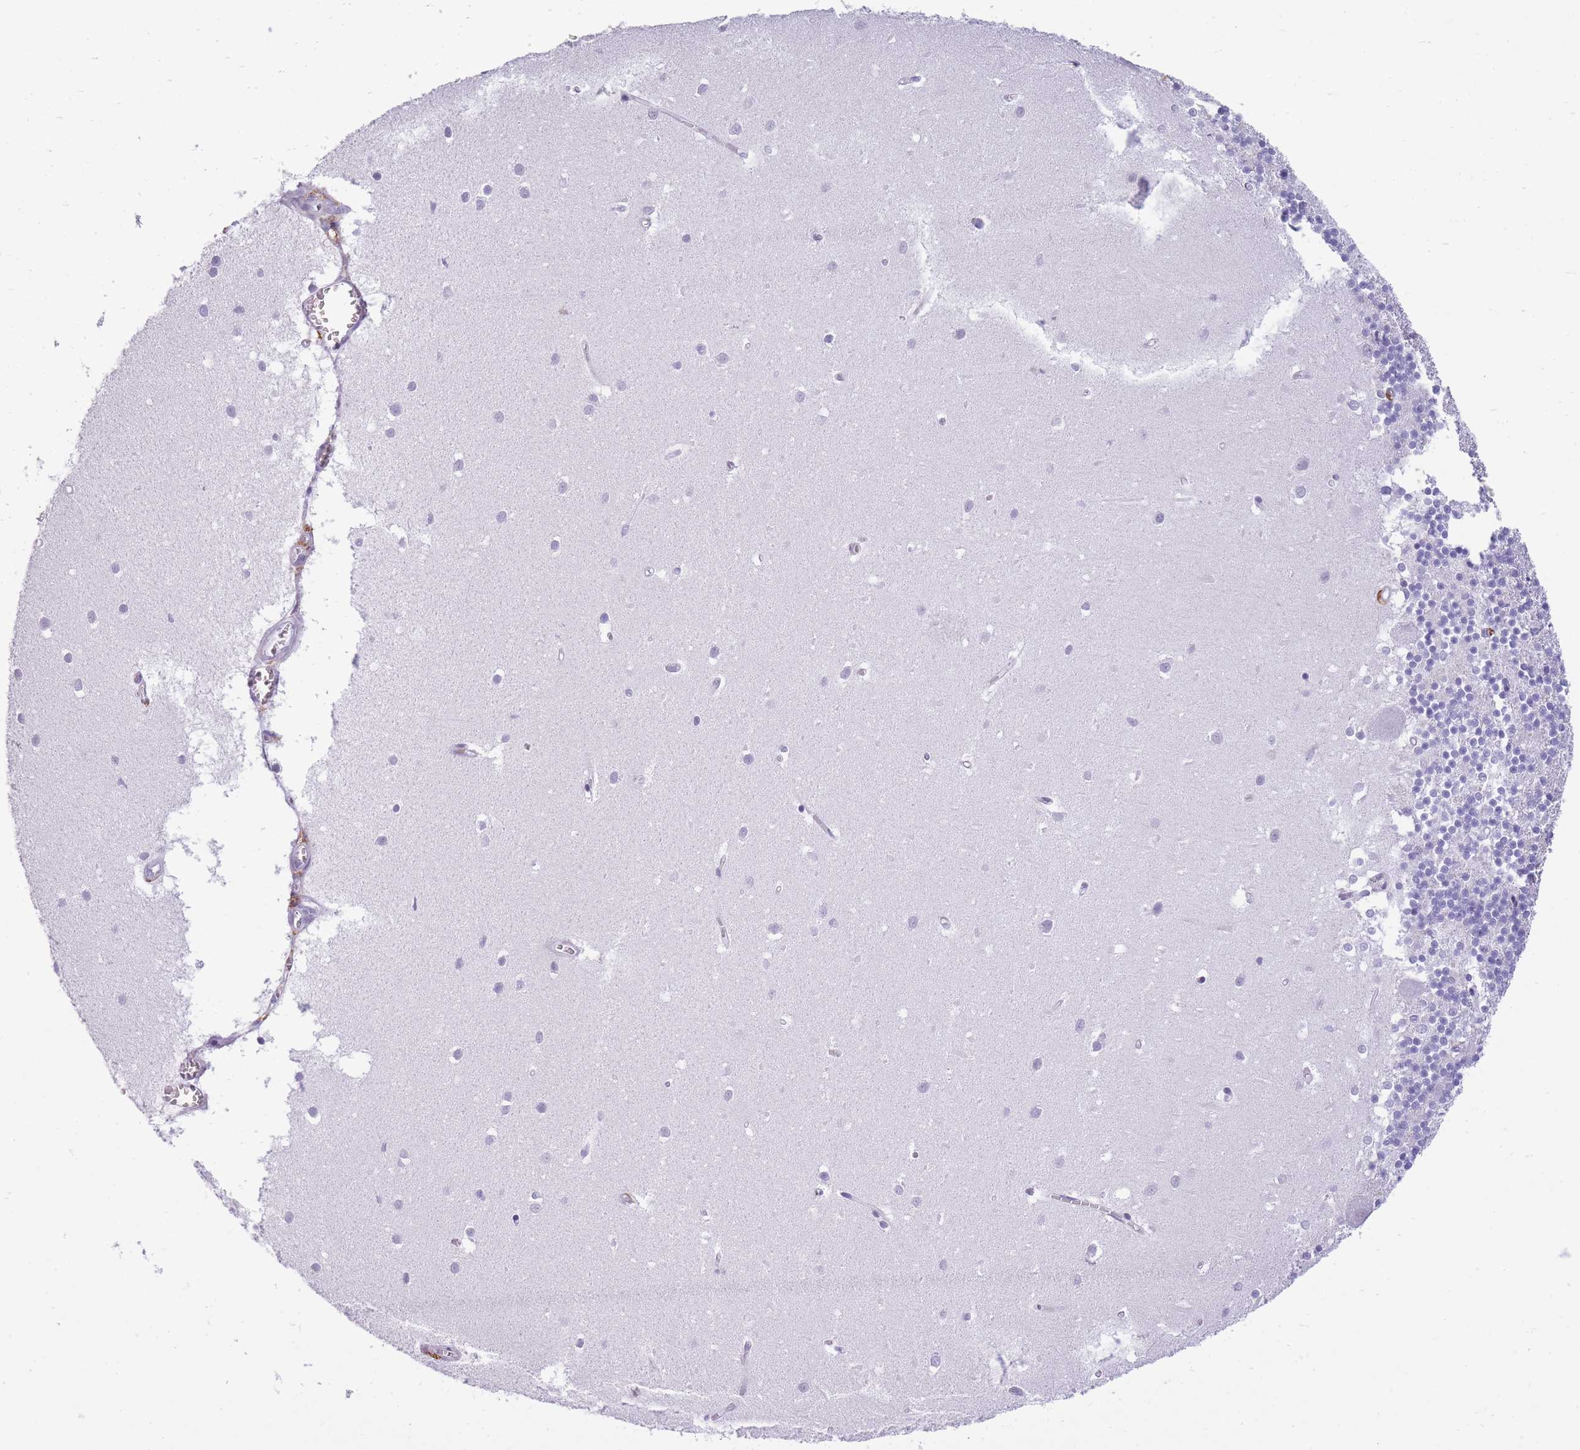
{"staining": {"intensity": "negative", "quantity": "none", "location": "none"}, "tissue": "cerebellum", "cell_type": "Cells in granular layer", "image_type": "normal", "snomed": [{"axis": "morphology", "description": "Normal tissue, NOS"}, {"axis": "topography", "description": "Cerebellum"}], "caption": "Immunohistochemistry micrograph of benign cerebellum: cerebellum stained with DAB reveals no significant protein expression in cells in granular layer.", "gene": "RADX", "patient": {"sex": "male", "age": 54}}